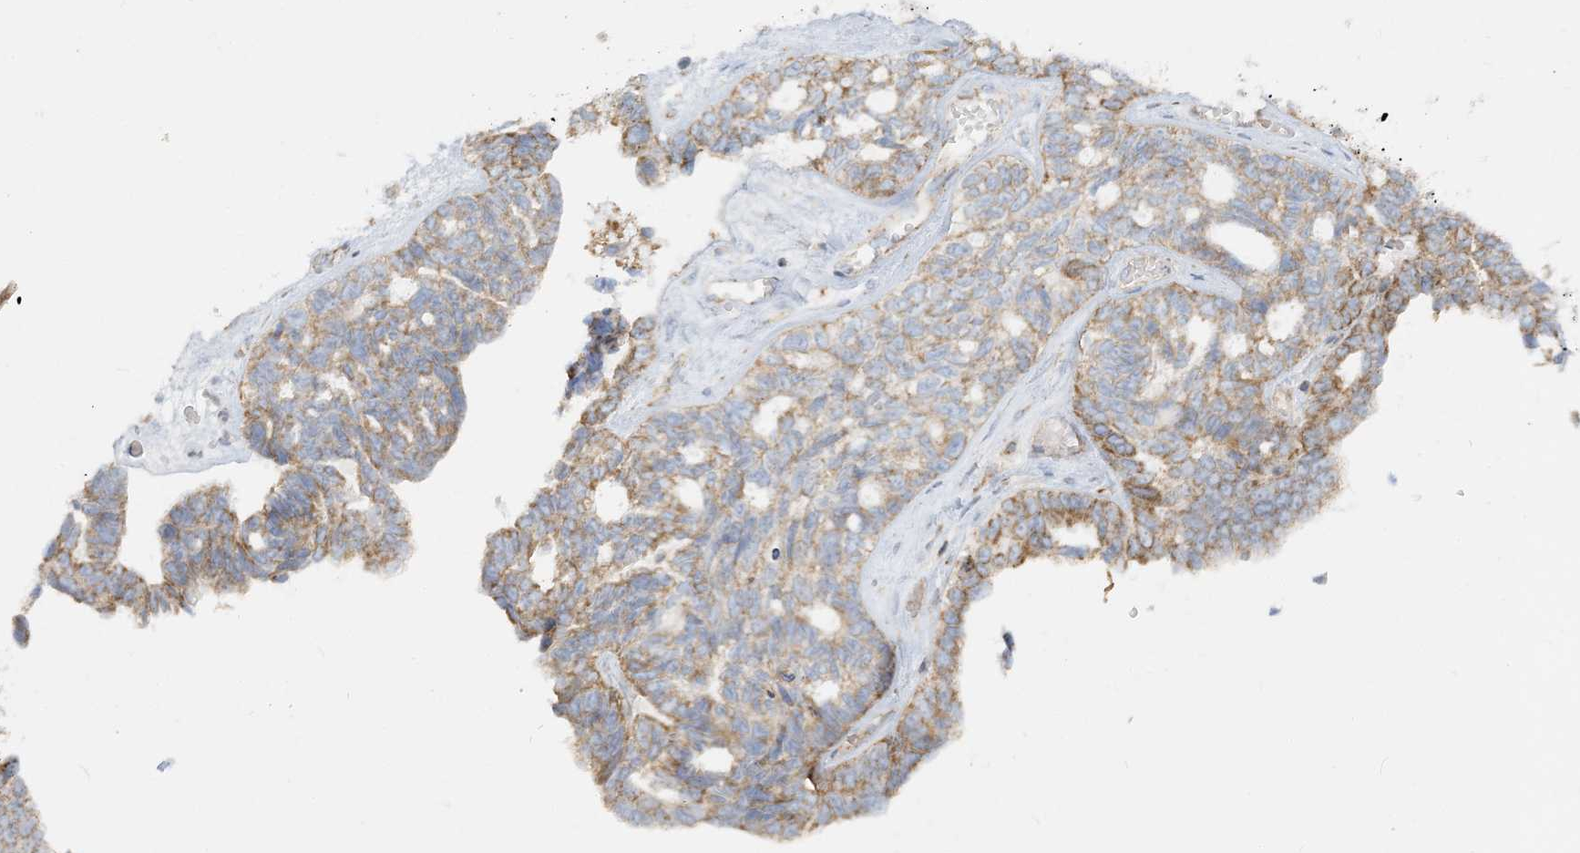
{"staining": {"intensity": "moderate", "quantity": "25%-75%", "location": "cytoplasmic/membranous"}, "tissue": "ovarian cancer", "cell_type": "Tumor cells", "image_type": "cancer", "snomed": [{"axis": "morphology", "description": "Cystadenocarcinoma, serous, NOS"}, {"axis": "topography", "description": "Ovary"}], "caption": "A brown stain labels moderate cytoplasmic/membranous expression of a protein in ovarian cancer tumor cells.", "gene": "TBC1D14", "patient": {"sex": "female", "age": 79}}